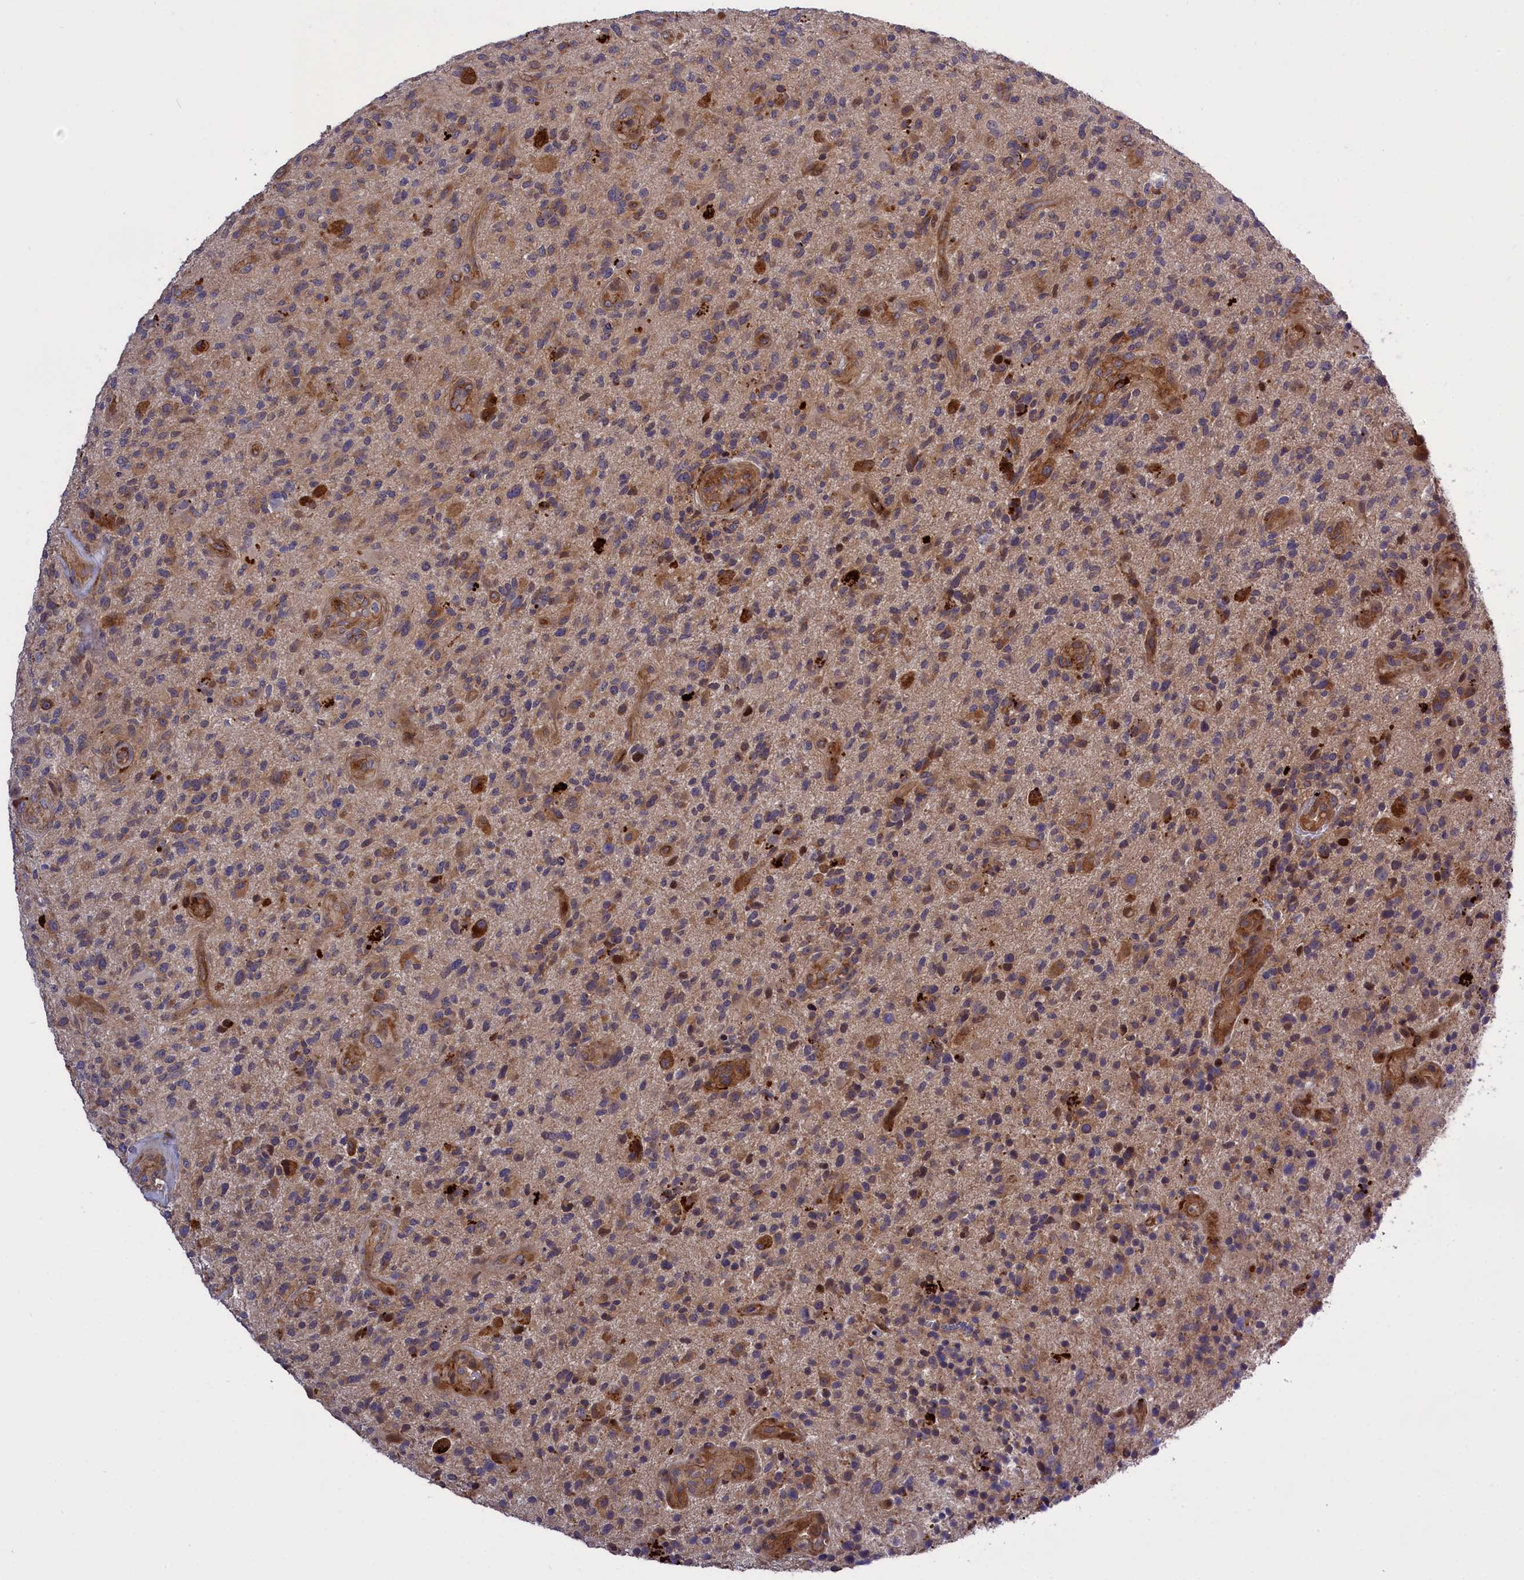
{"staining": {"intensity": "moderate", "quantity": "25%-75%", "location": "cytoplasmic/membranous"}, "tissue": "glioma", "cell_type": "Tumor cells", "image_type": "cancer", "snomed": [{"axis": "morphology", "description": "Glioma, malignant, High grade"}, {"axis": "topography", "description": "Brain"}], "caption": "A micrograph of glioma stained for a protein displays moderate cytoplasmic/membranous brown staining in tumor cells.", "gene": "DDX60L", "patient": {"sex": "male", "age": 47}}